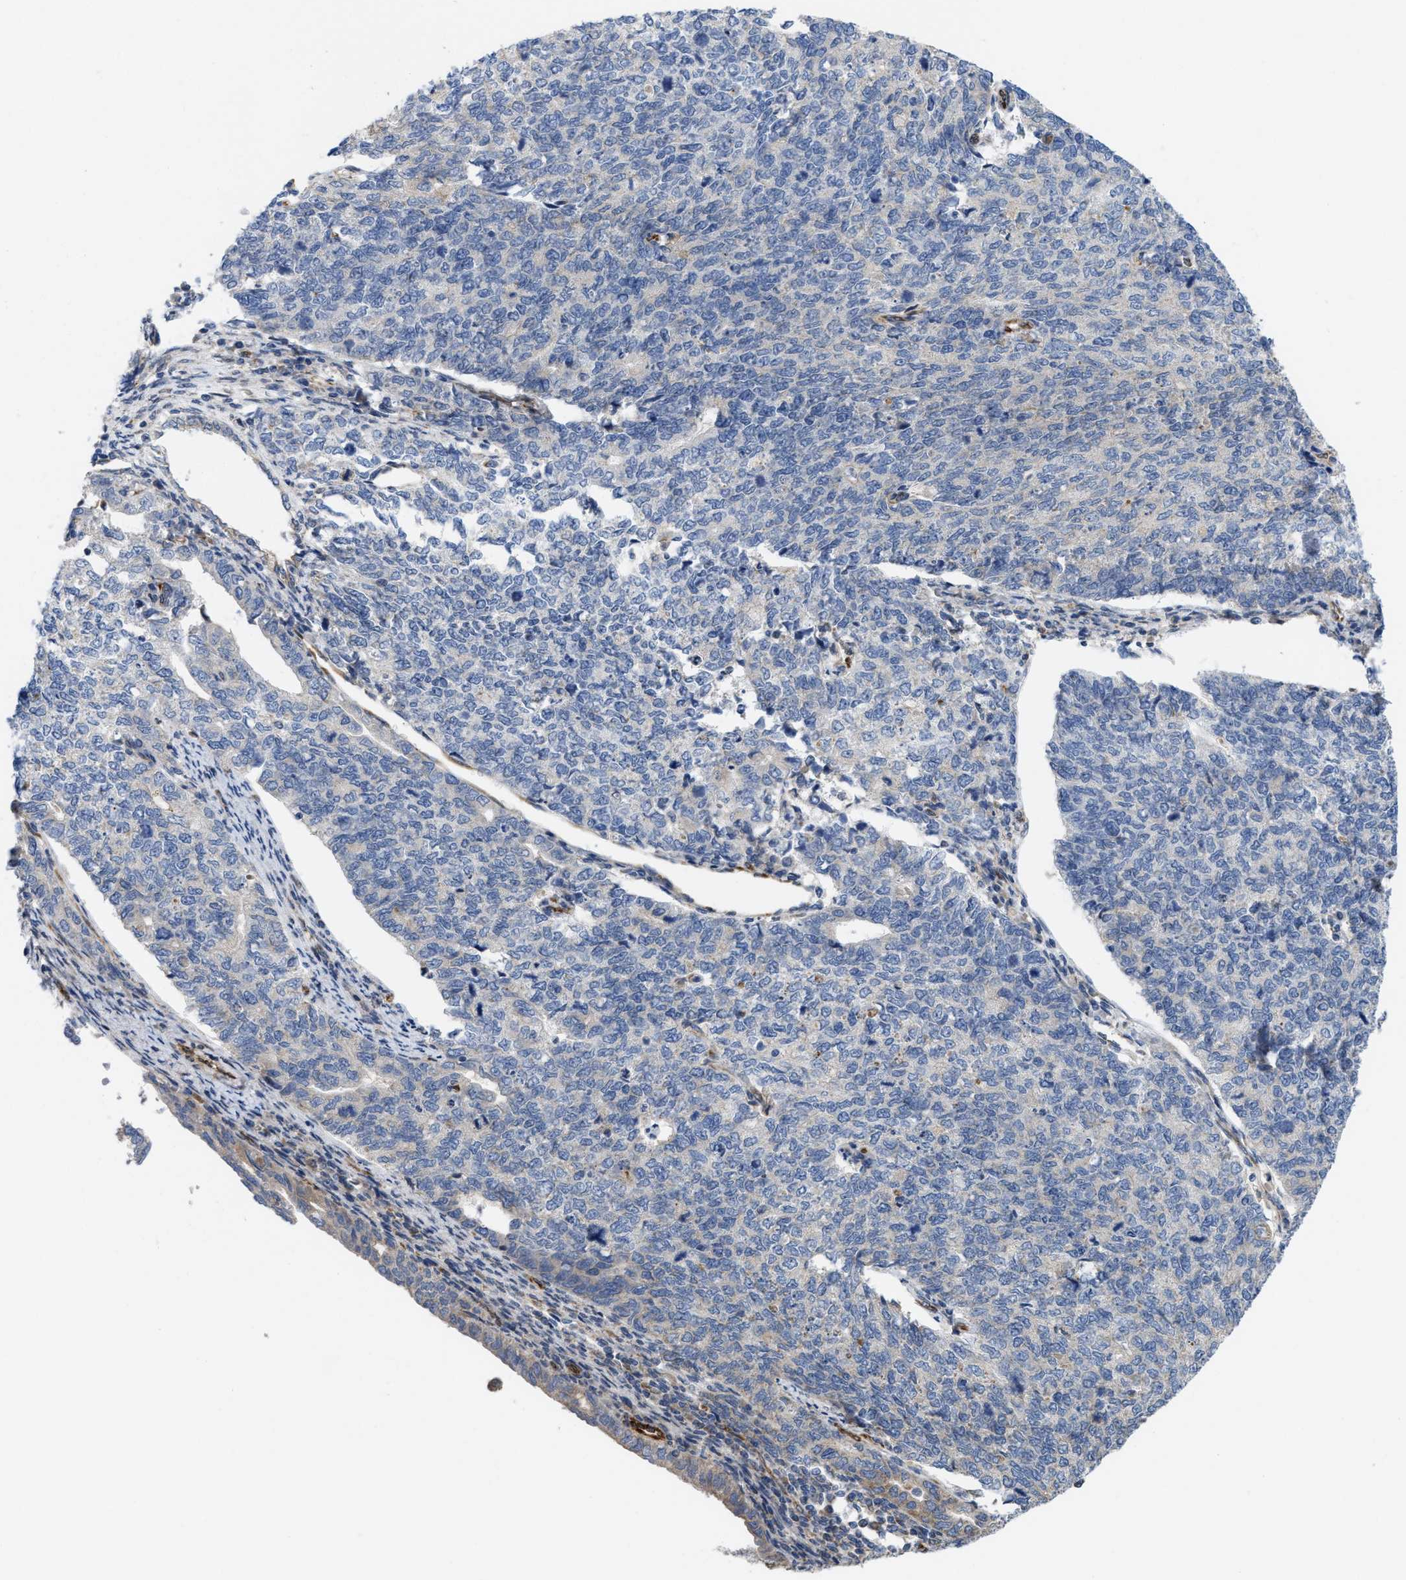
{"staining": {"intensity": "weak", "quantity": "<25%", "location": "cytoplasmic/membranous"}, "tissue": "cervical cancer", "cell_type": "Tumor cells", "image_type": "cancer", "snomed": [{"axis": "morphology", "description": "Squamous cell carcinoma, NOS"}, {"axis": "topography", "description": "Cervix"}], "caption": "Protein analysis of cervical squamous cell carcinoma reveals no significant positivity in tumor cells.", "gene": "EOGT", "patient": {"sex": "female", "age": 63}}